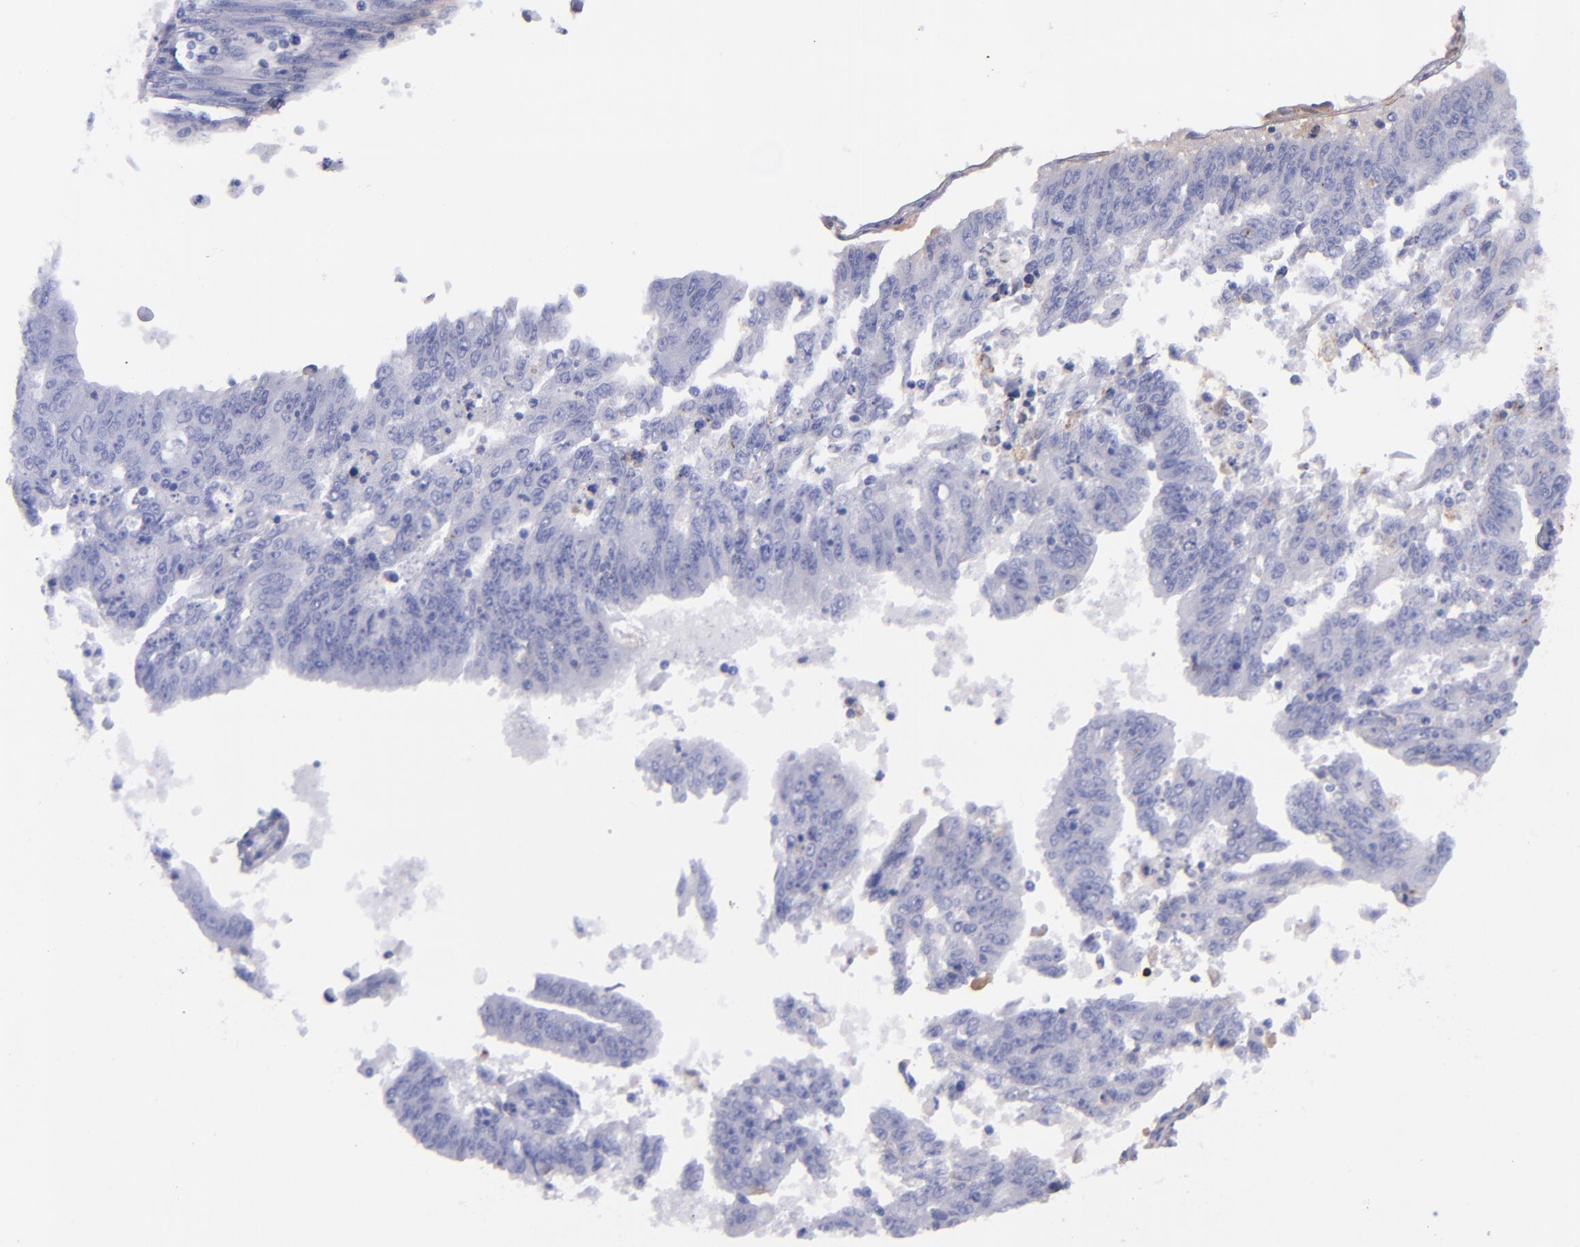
{"staining": {"intensity": "weak", "quantity": "<25%", "location": "cytoplasmic/membranous"}, "tissue": "endometrial cancer", "cell_type": "Tumor cells", "image_type": "cancer", "snomed": [{"axis": "morphology", "description": "Adenocarcinoma, NOS"}, {"axis": "topography", "description": "Endometrium"}], "caption": "A micrograph of endometrial cancer (adenocarcinoma) stained for a protein exhibits no brown staining in tumor cells.", "gene": "IVL", "patient": {"sex": "female", "age": 42}}